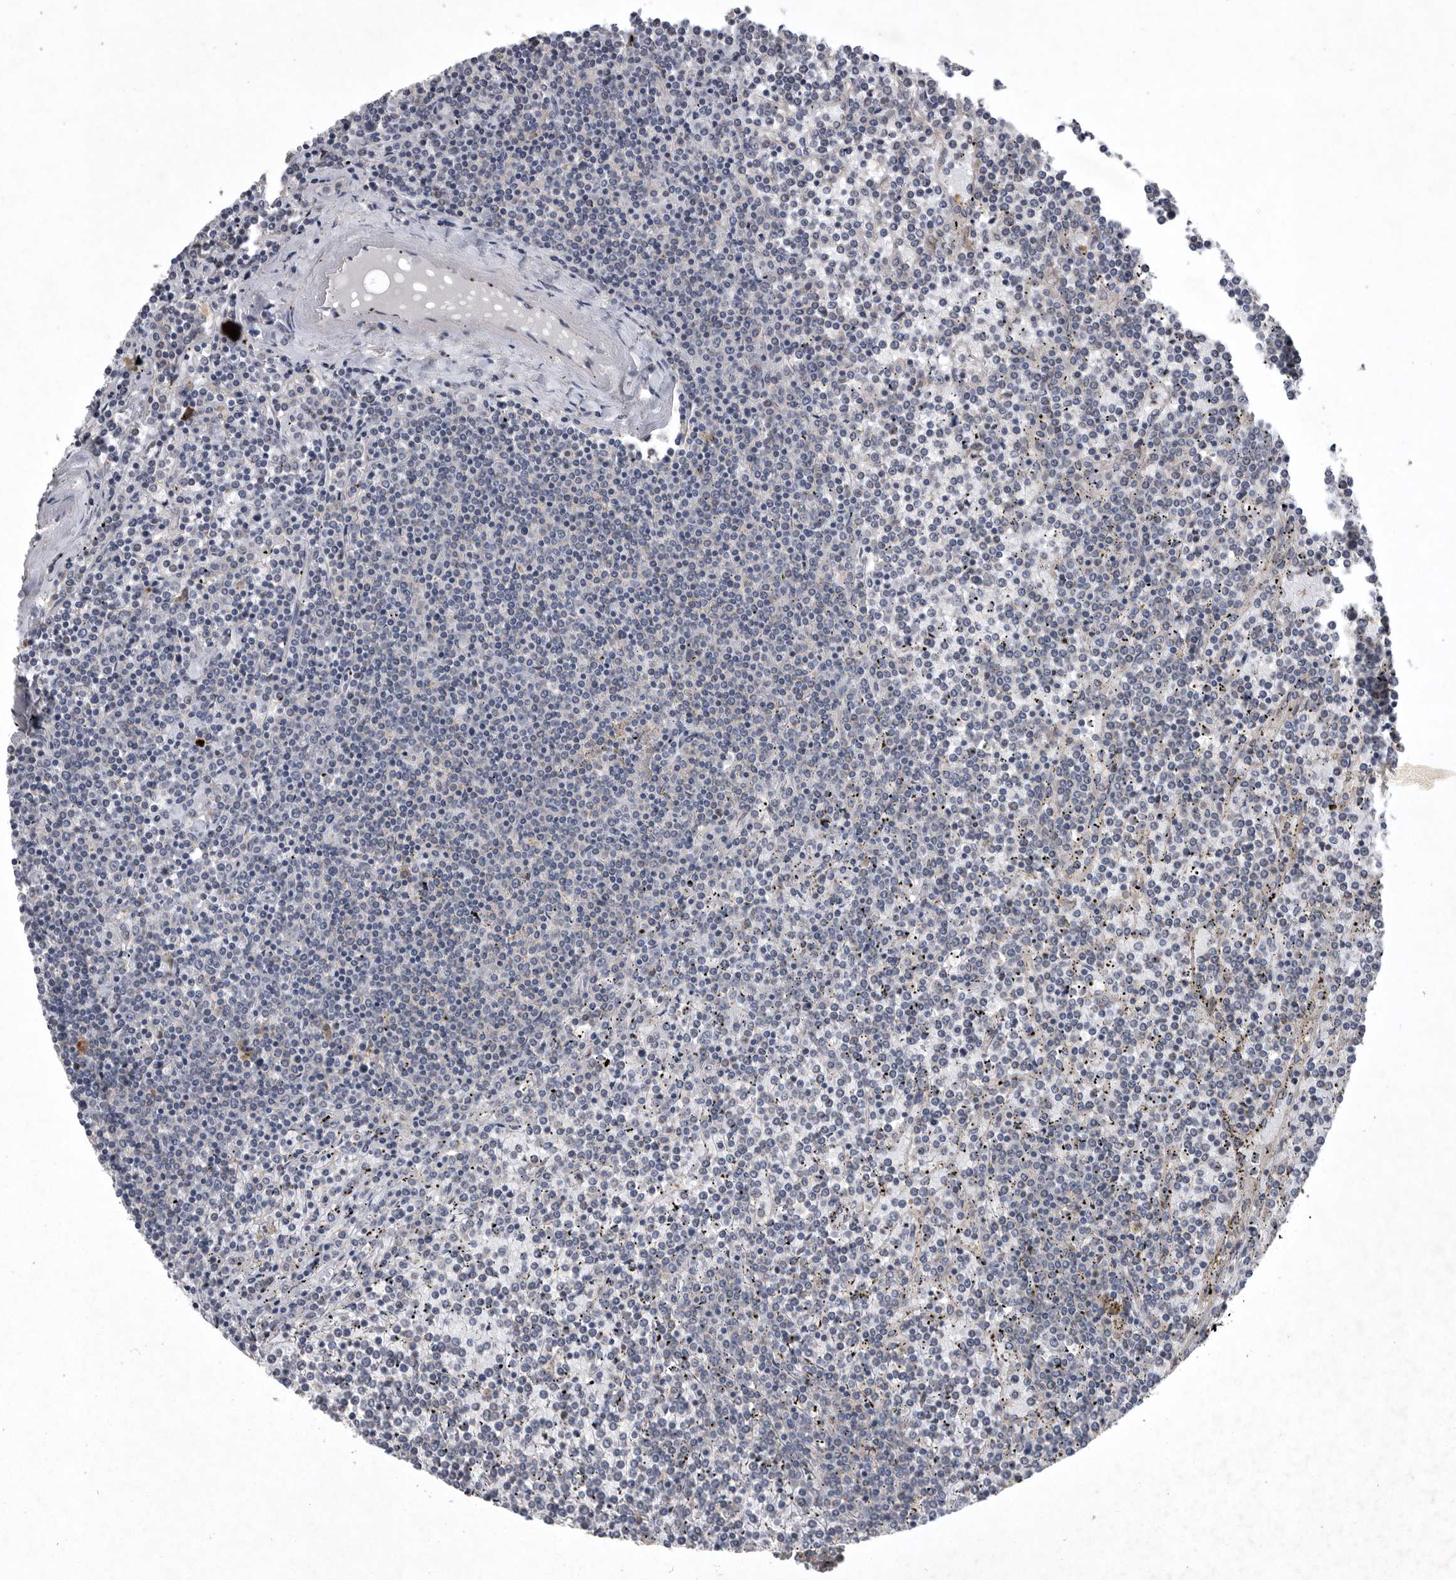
{"staining": {"intensity": "negative", "quantity": "none", "location": "none"}, "tissue": "lymphoma", "cell_type": "Tumor cells", "image_type": "cancer", "snomed": [{"axis": "morphology", "description": "Malignant lymphoma, non-Hodgkin's type, Low grade"}, {"axis": "topography", "description": "Spleen"}], "caption": "Tumor cells are negative for protein expression in human lymphoma.", "gene": "LAMTOR3", "patient": {"sex": "female", "age": 19}}